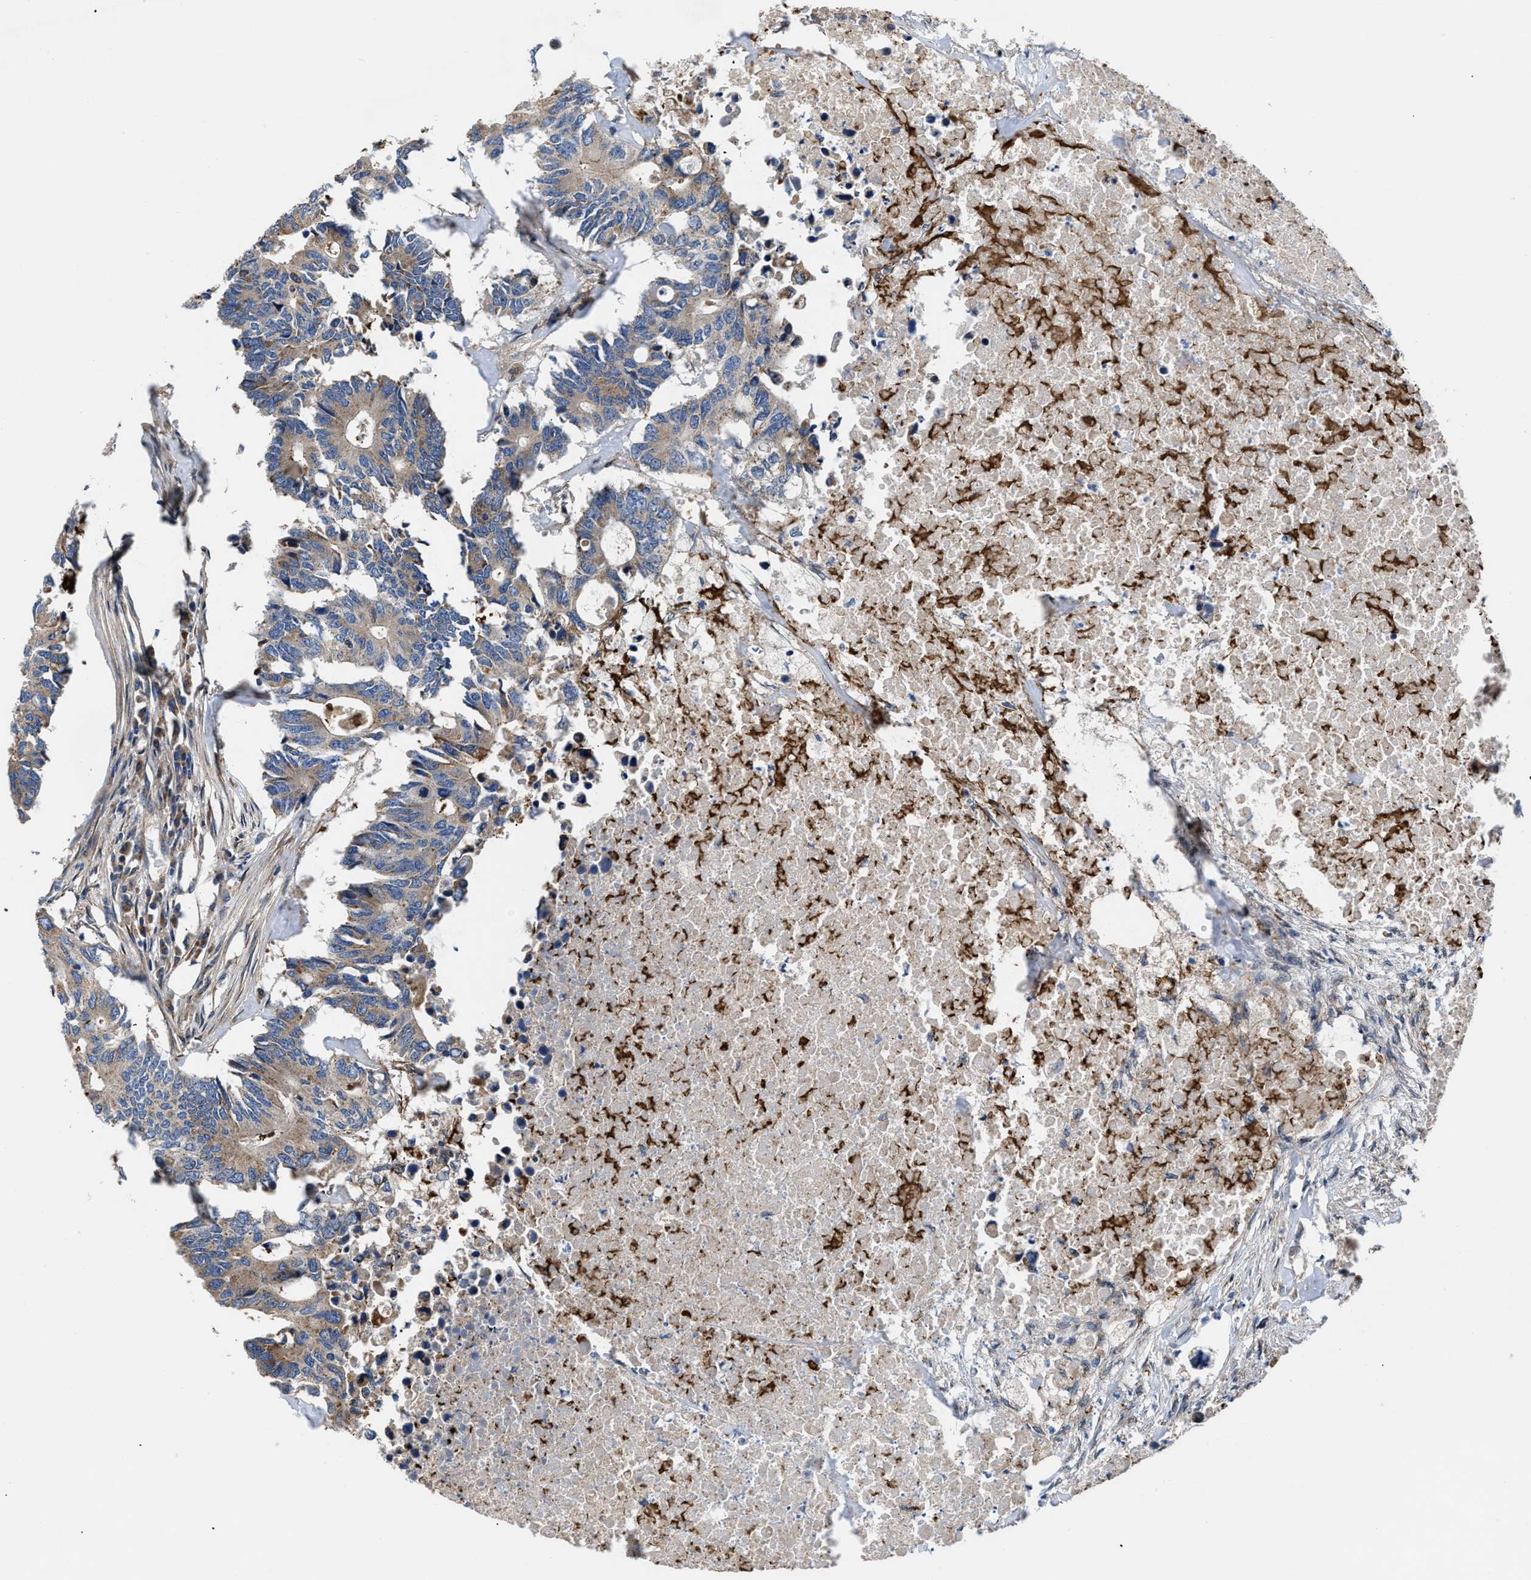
{"staining": {"intensity": "moderate", "quantity": ">75%", "location": "cytoplasmic/membranous"}, "tissue": "colorectal cancer", "cell_type": "Tumor cells", "image_type": "cancer", "snomed": [{"axis": "morphology", "description": "Adenocarcinoma, NOS"}, {"axis": "topography", "description": "Colon"}], "caption": "Human adenocarcinoma (colorectal) stained with a protein marker demonstrates moderate staining in tumor cells.", "gene": "CEP128", "patient": {"sex": "male", "age": 71}}